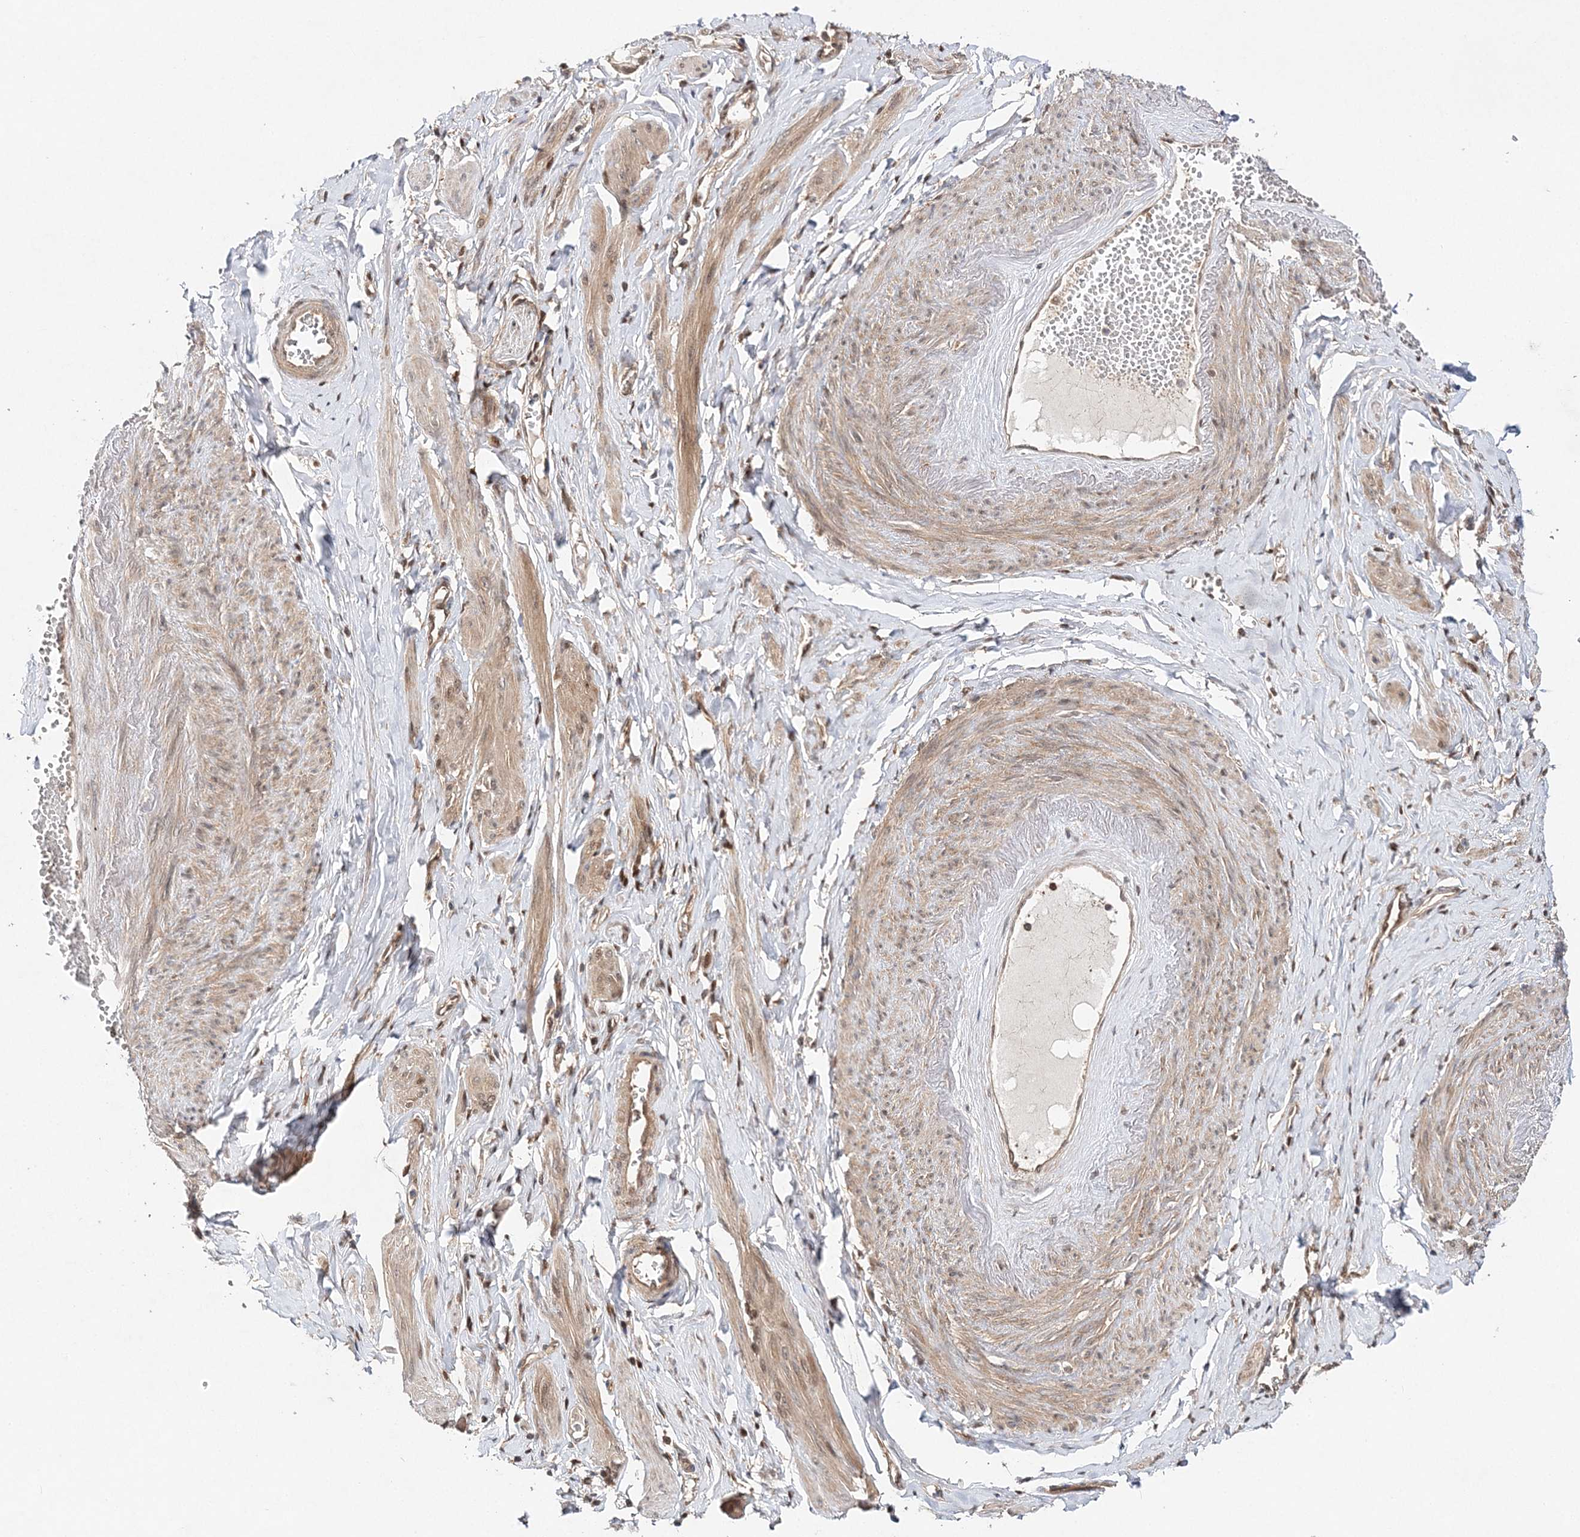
{"staining": {"intensity": "strong", "quantity": "25%-75%", "location": "cytoplasmic/membranous"}, "tissue": "adipose tissue", "cell_type": "Adipocytes", "image_type": "normal", "snomed": [{"axis": "morphology", "description": "Normal tissue, NOS"}, {"axis": "topography", "description": "Vascular tissue"}, {"axis": "topography", "description": "Fallopian tube"}, {"axis": "topography", "description": "Ovary"}], "caption": "A high amount of strong cytoplasmic/membranous positivity is appreciated in about 25%-75% of adipocytes in benign adipose tissue.", "gene": "NIF3L1", "patient": {"sex": "female", "age": 67}}